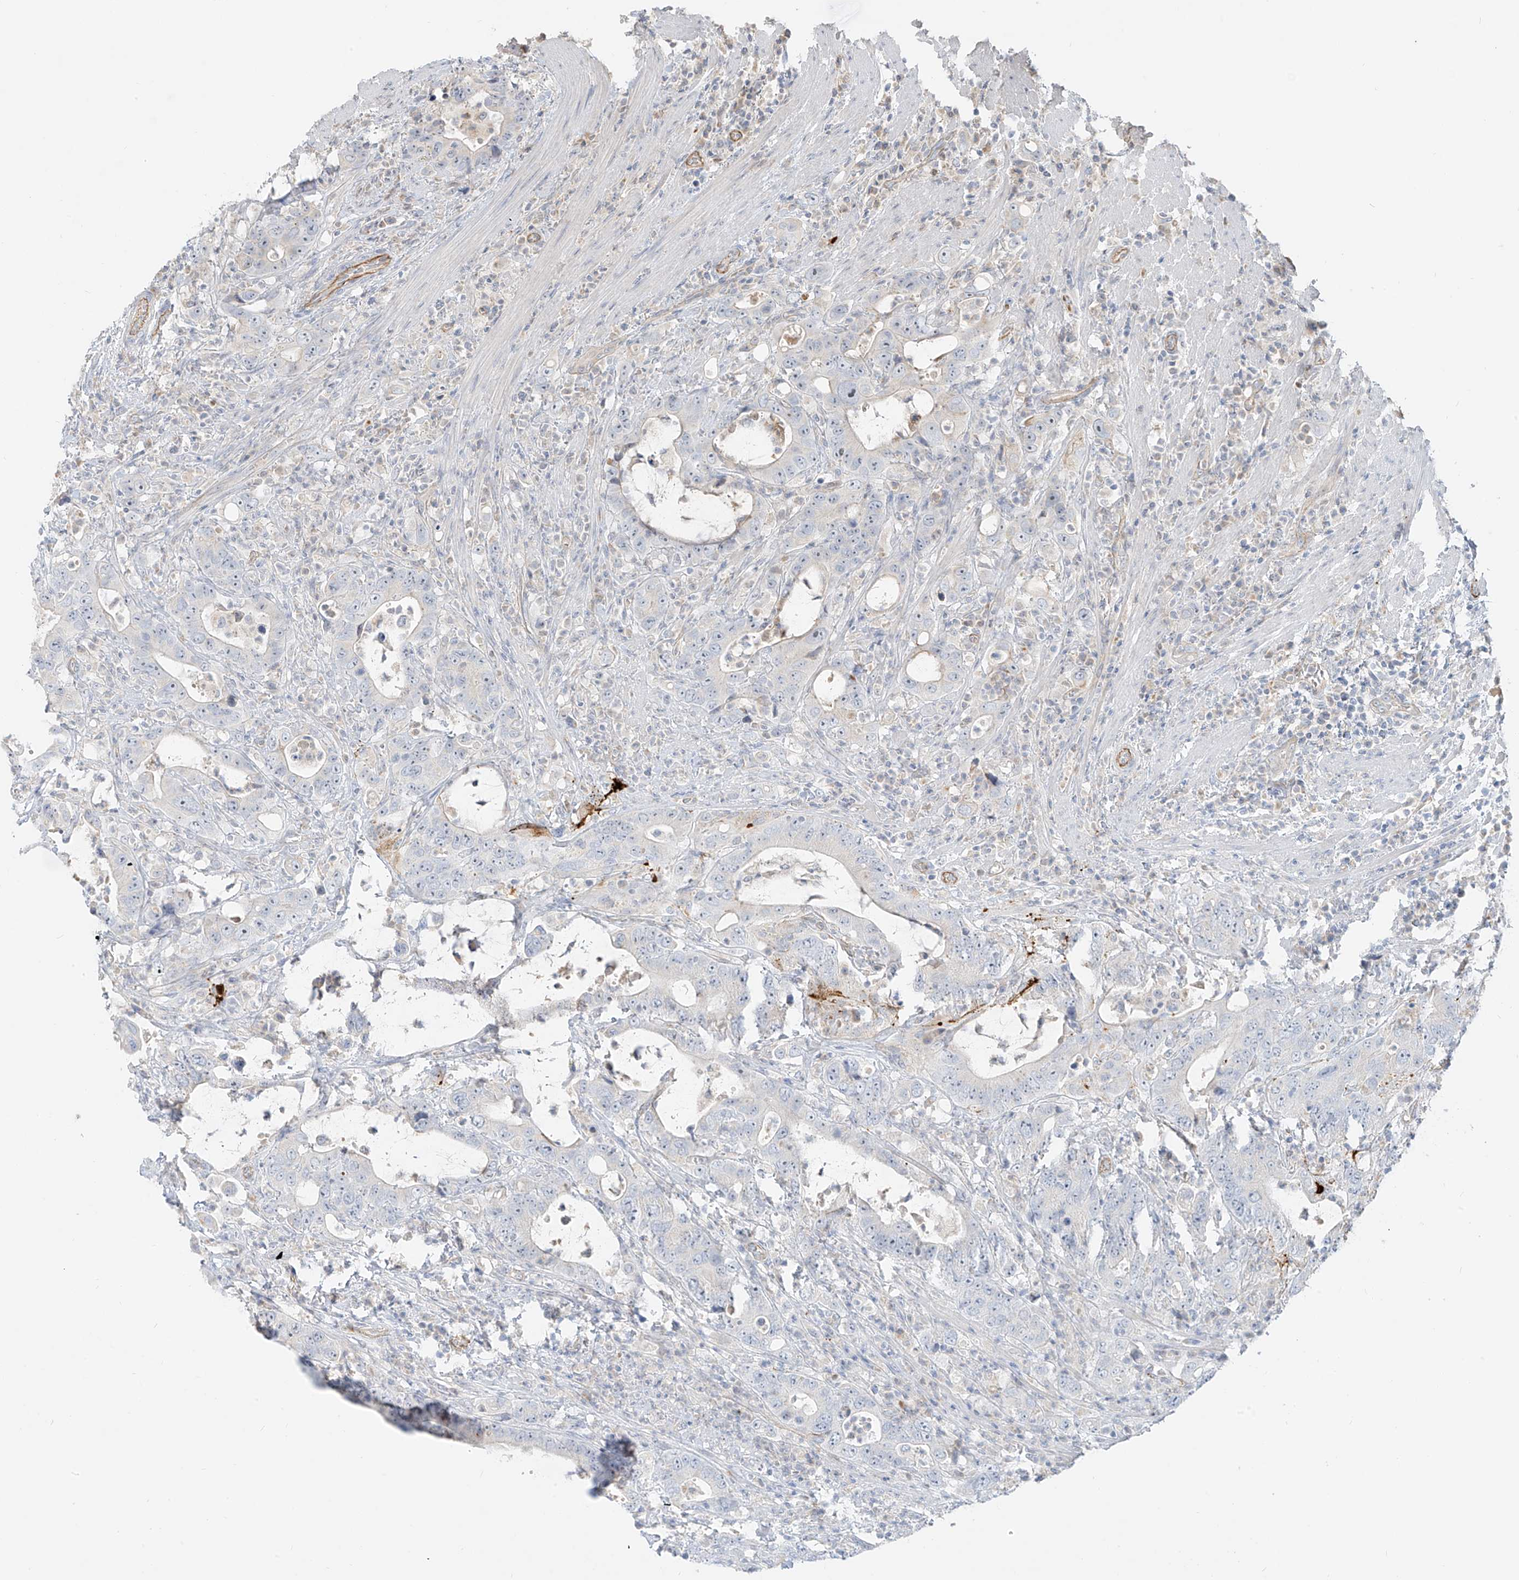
{"staining": {"intensity": "negative", "quantity": "none", "location": "none"}, "tissue": "colorectal cancer", "cell_type": "Tumor cells", "image_type": "cancer", "snomed": [{"axis": "morphology", "description": "Adenocarcinoma, NOS"}, {"axis": "topography", "description": "Colon"}], "caption": "IHC of adenocarcinoma (colorectal) demonstrates no expression in tumor cells.", "gene": "C2orf42", "patient": {"sex": "female", "age": 75}}